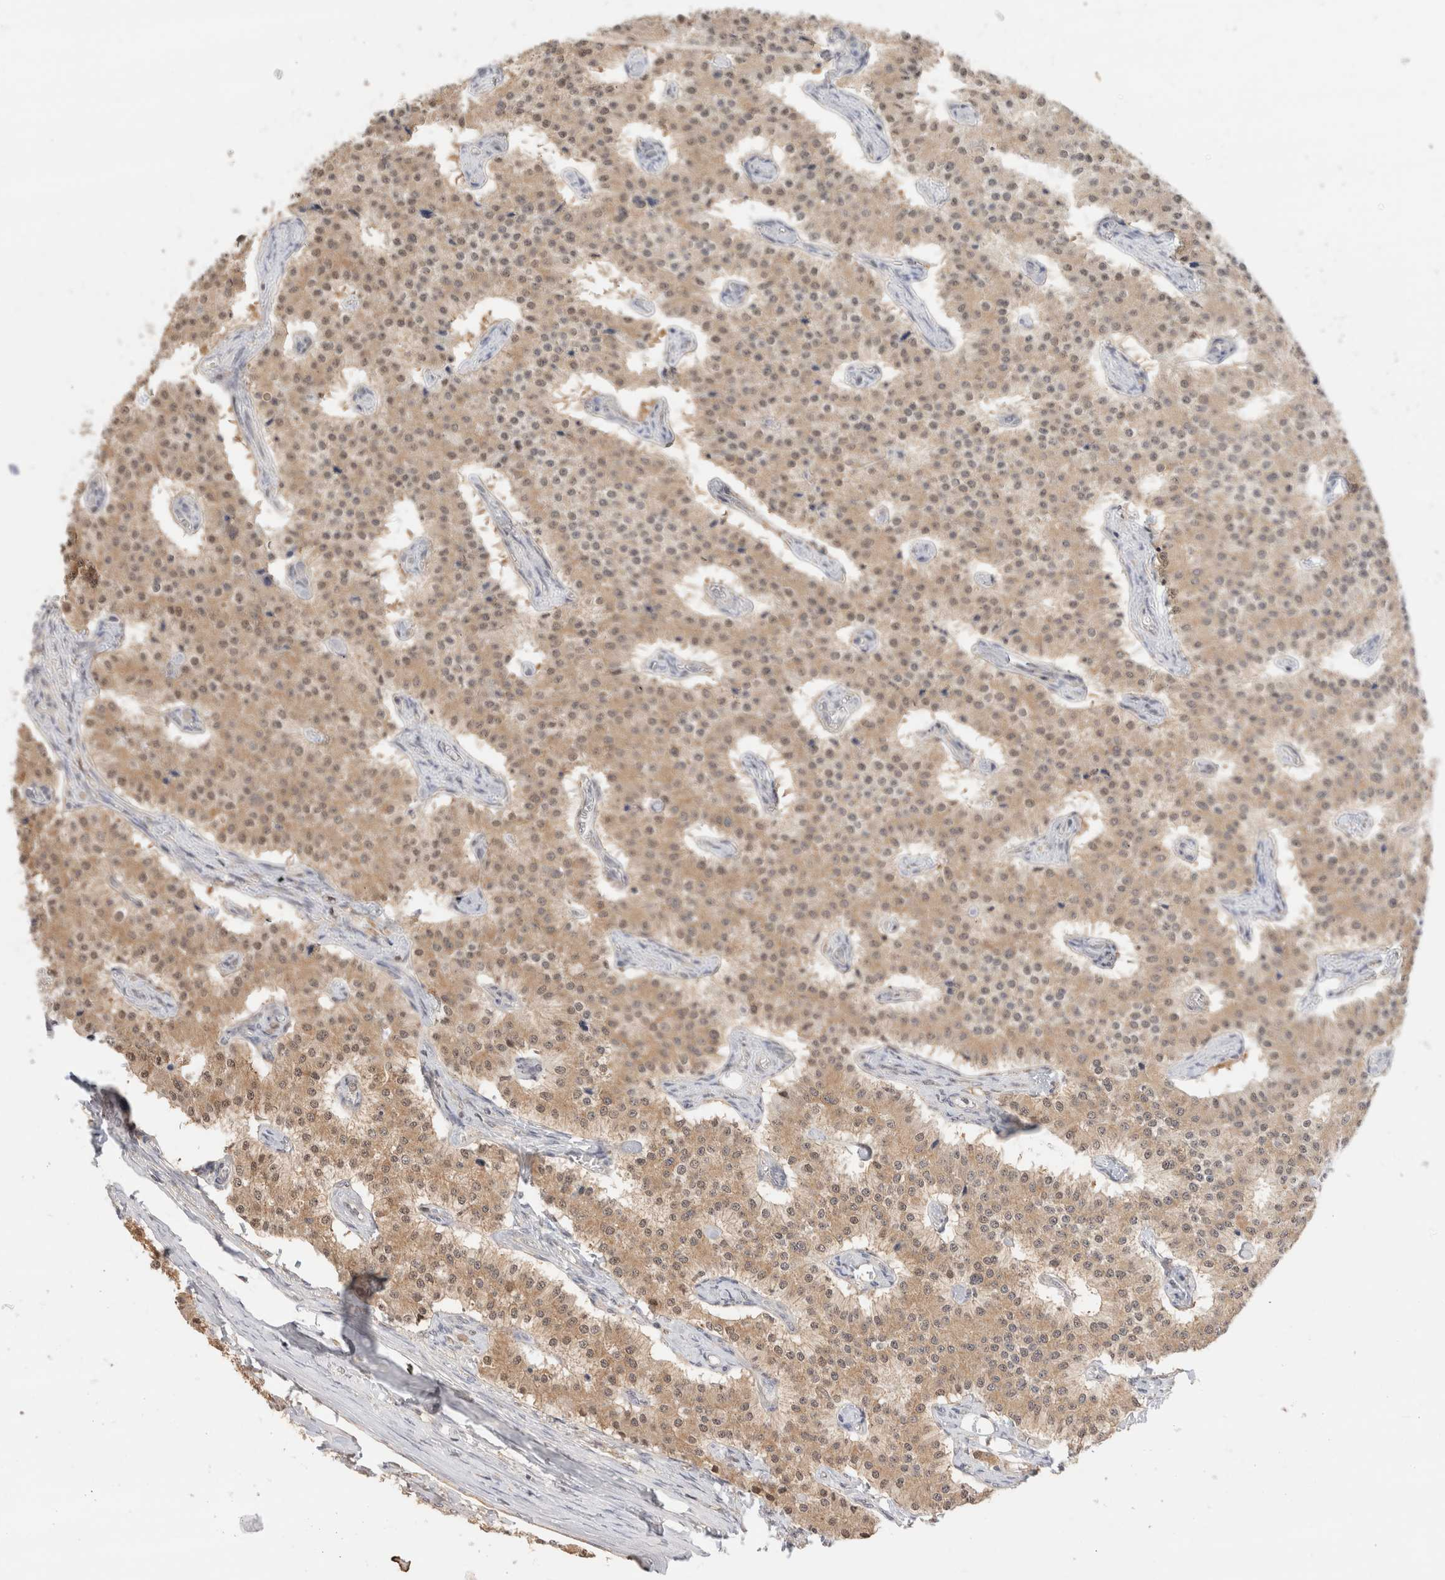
{"staining": {"intensity": "moderate", "quantity": ">75%", "location": "cytoplasmic/membranous"}, "tissue": "carcinoid", "cell_type": "Tumor cells", "image_type": "cancer", "snomed": [{"axis": "morphology", "description": "Carcinoid, malignant, NOS"}, {"axis": "topography", "description": "Colon"}], "caption": "Brown immunohistochemical staining in carcinoid (malignant) shows moderate cytoplasmic/membranous staining in approximately >75% of tumor cells. (brown staining indicates protein expression, while blue staining denotes nuclei).", "gene": "C17orf97", "patient": {"sex": "female", "age": 52}}